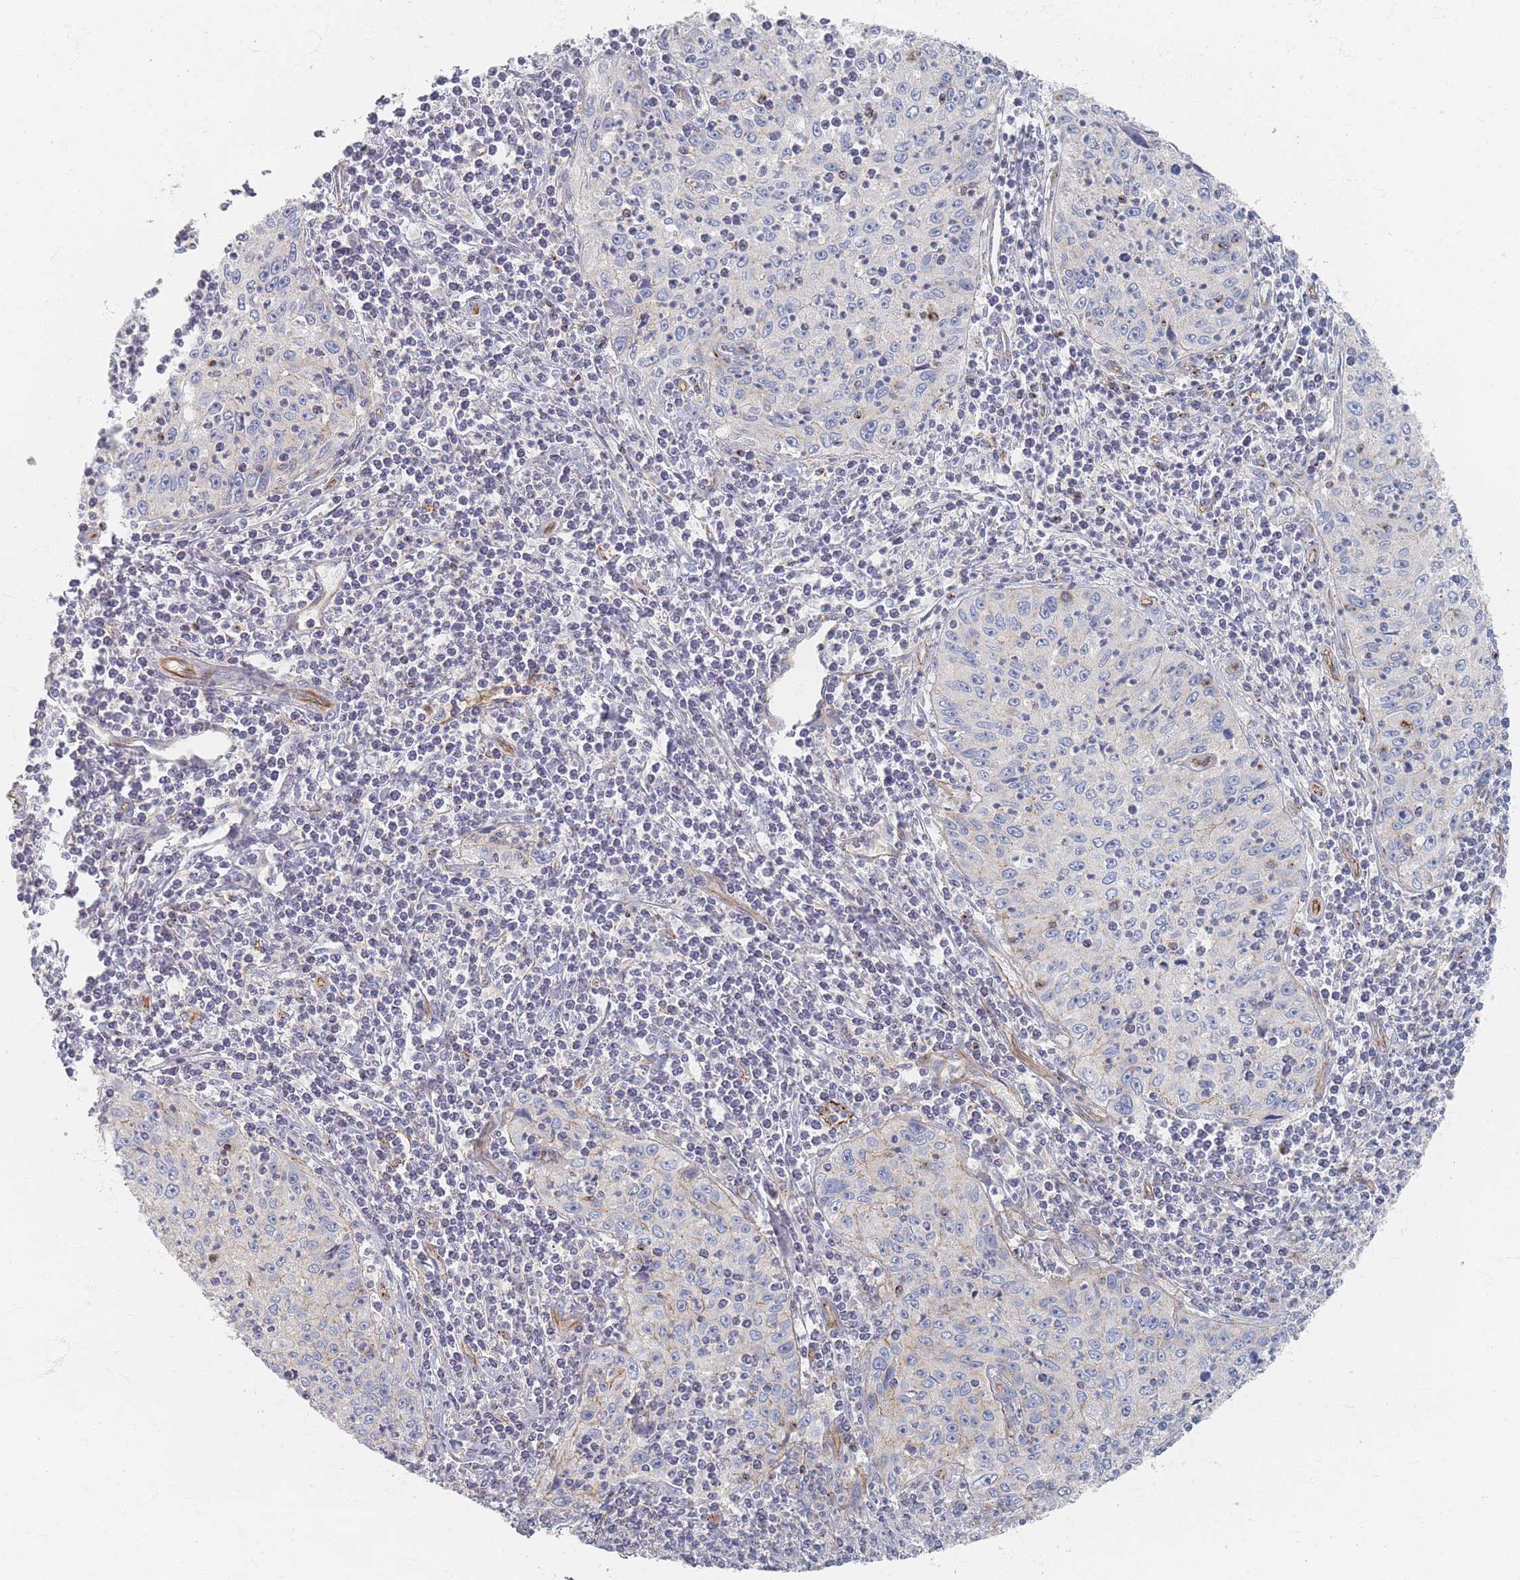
{"staining": {"intensity": "negative", "quantity": "none", "location": "none"}, "tissue": "cervical cancer", "cell_type": "Tumor cells", "image_type": "cancer", "snomed": [{"axis": "morphology", "description": "Squamous cell carcinoma, NOS"}, {"axis": "topography", "description": "Cervix"}], "caption": "An IHC histopathology image of cervical cancer (squamous cell carcinoma) is shown. There is no staining in tumor cells of cervical cancer (squamous cell carcinoma).", "gene": "GNB1", "patient": {"sex": "female", "age": 30}}